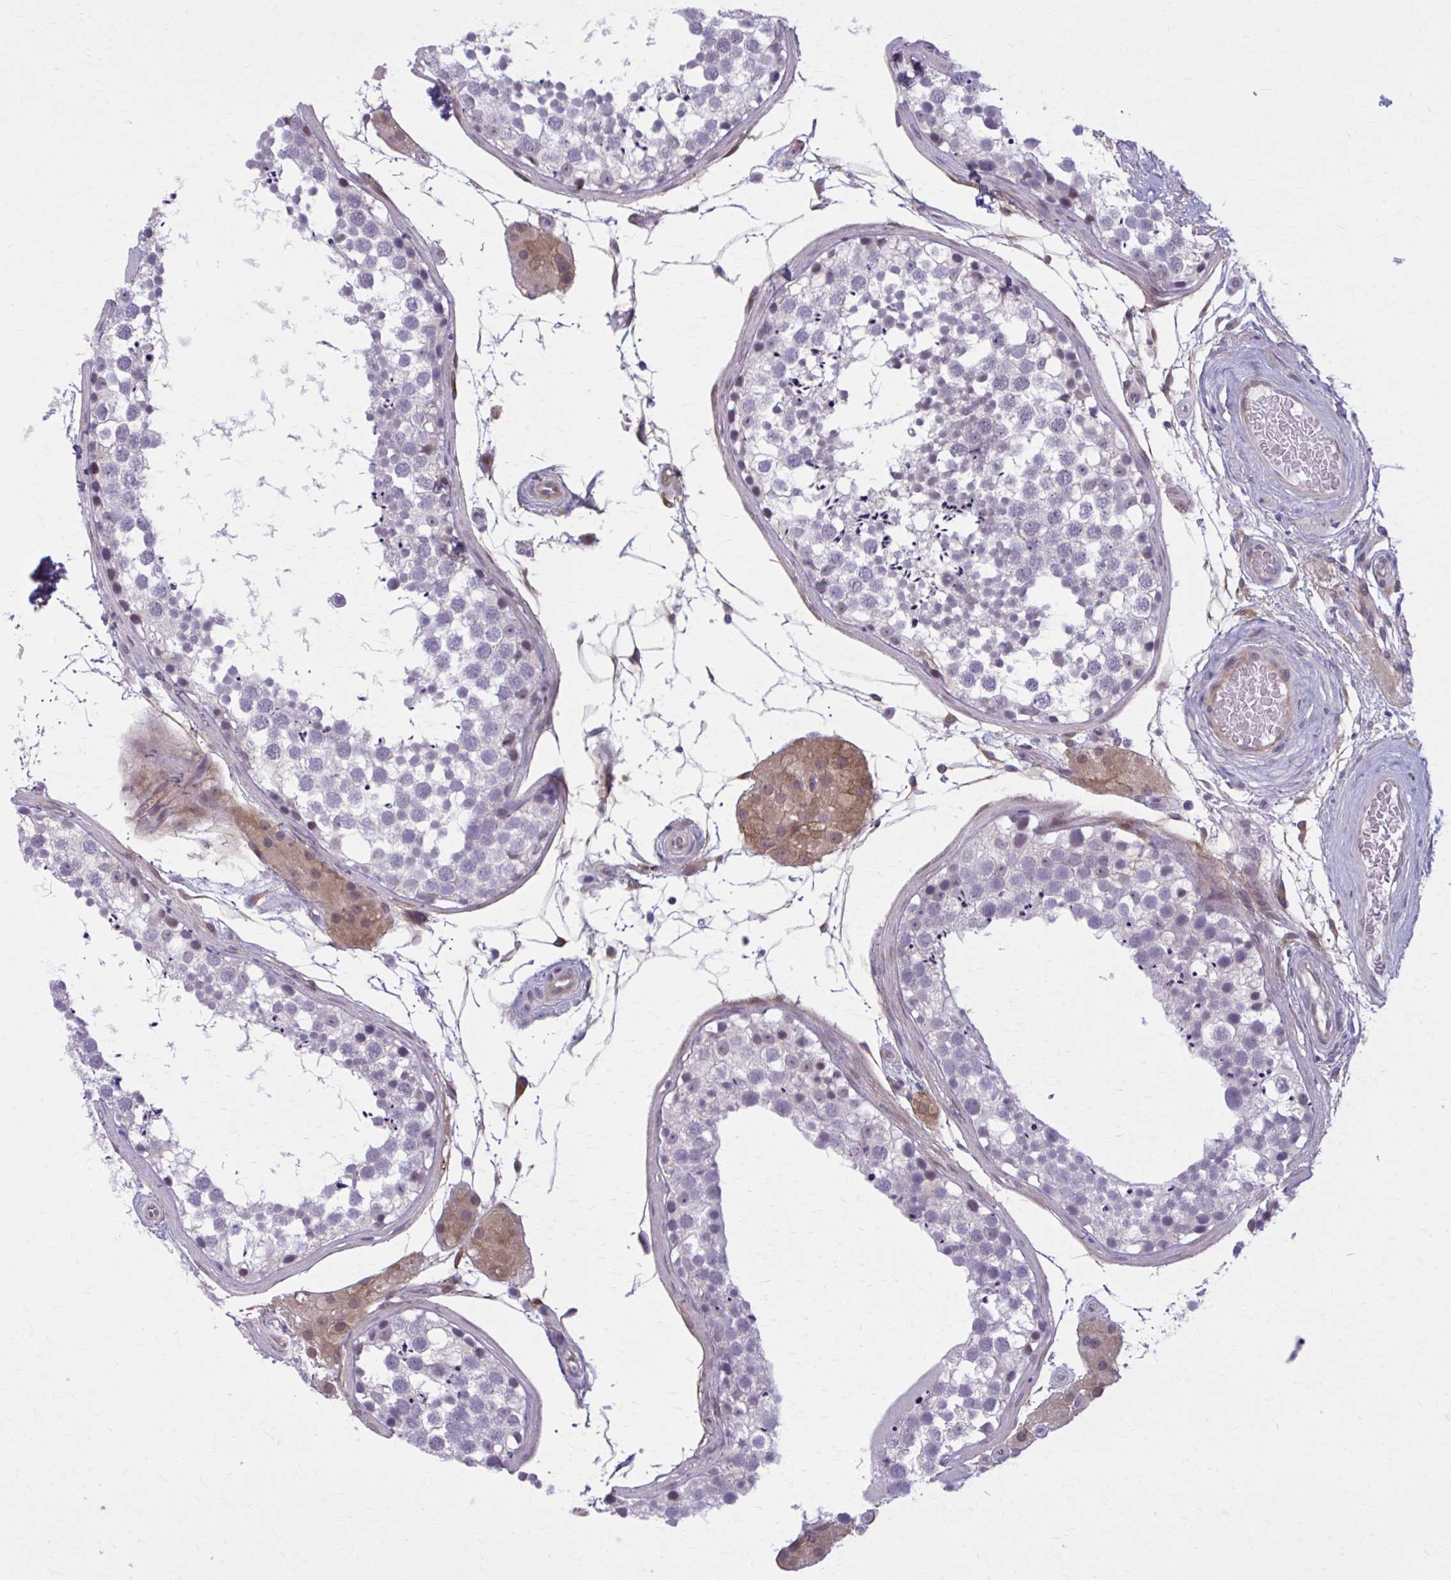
{"staining": {"intensity": "weak", "quantity": "<25%", "location": "nuclear"}, "tissue": "testis", "cell_type": "Cells in seminiferous ducts", "image_type": "normal", "snomed": [{"axis": "morphology", "description": "Normal tissue, NOS"}, {"axis": "morphology", "description": "Seminoma, NOS"}, {"axis": "topography", "description": "Testis"}], "caption": "Cells in seminiferous ducts show no significant protein expression in normal testis. The staining was performed using DAB to visualize the protein expression in brown, while the nuclei were stained in blue with hematoxylin (Magnification: 20x).", "gene": "NUMBL", "patient": {"sex": "male", "age": 65}}